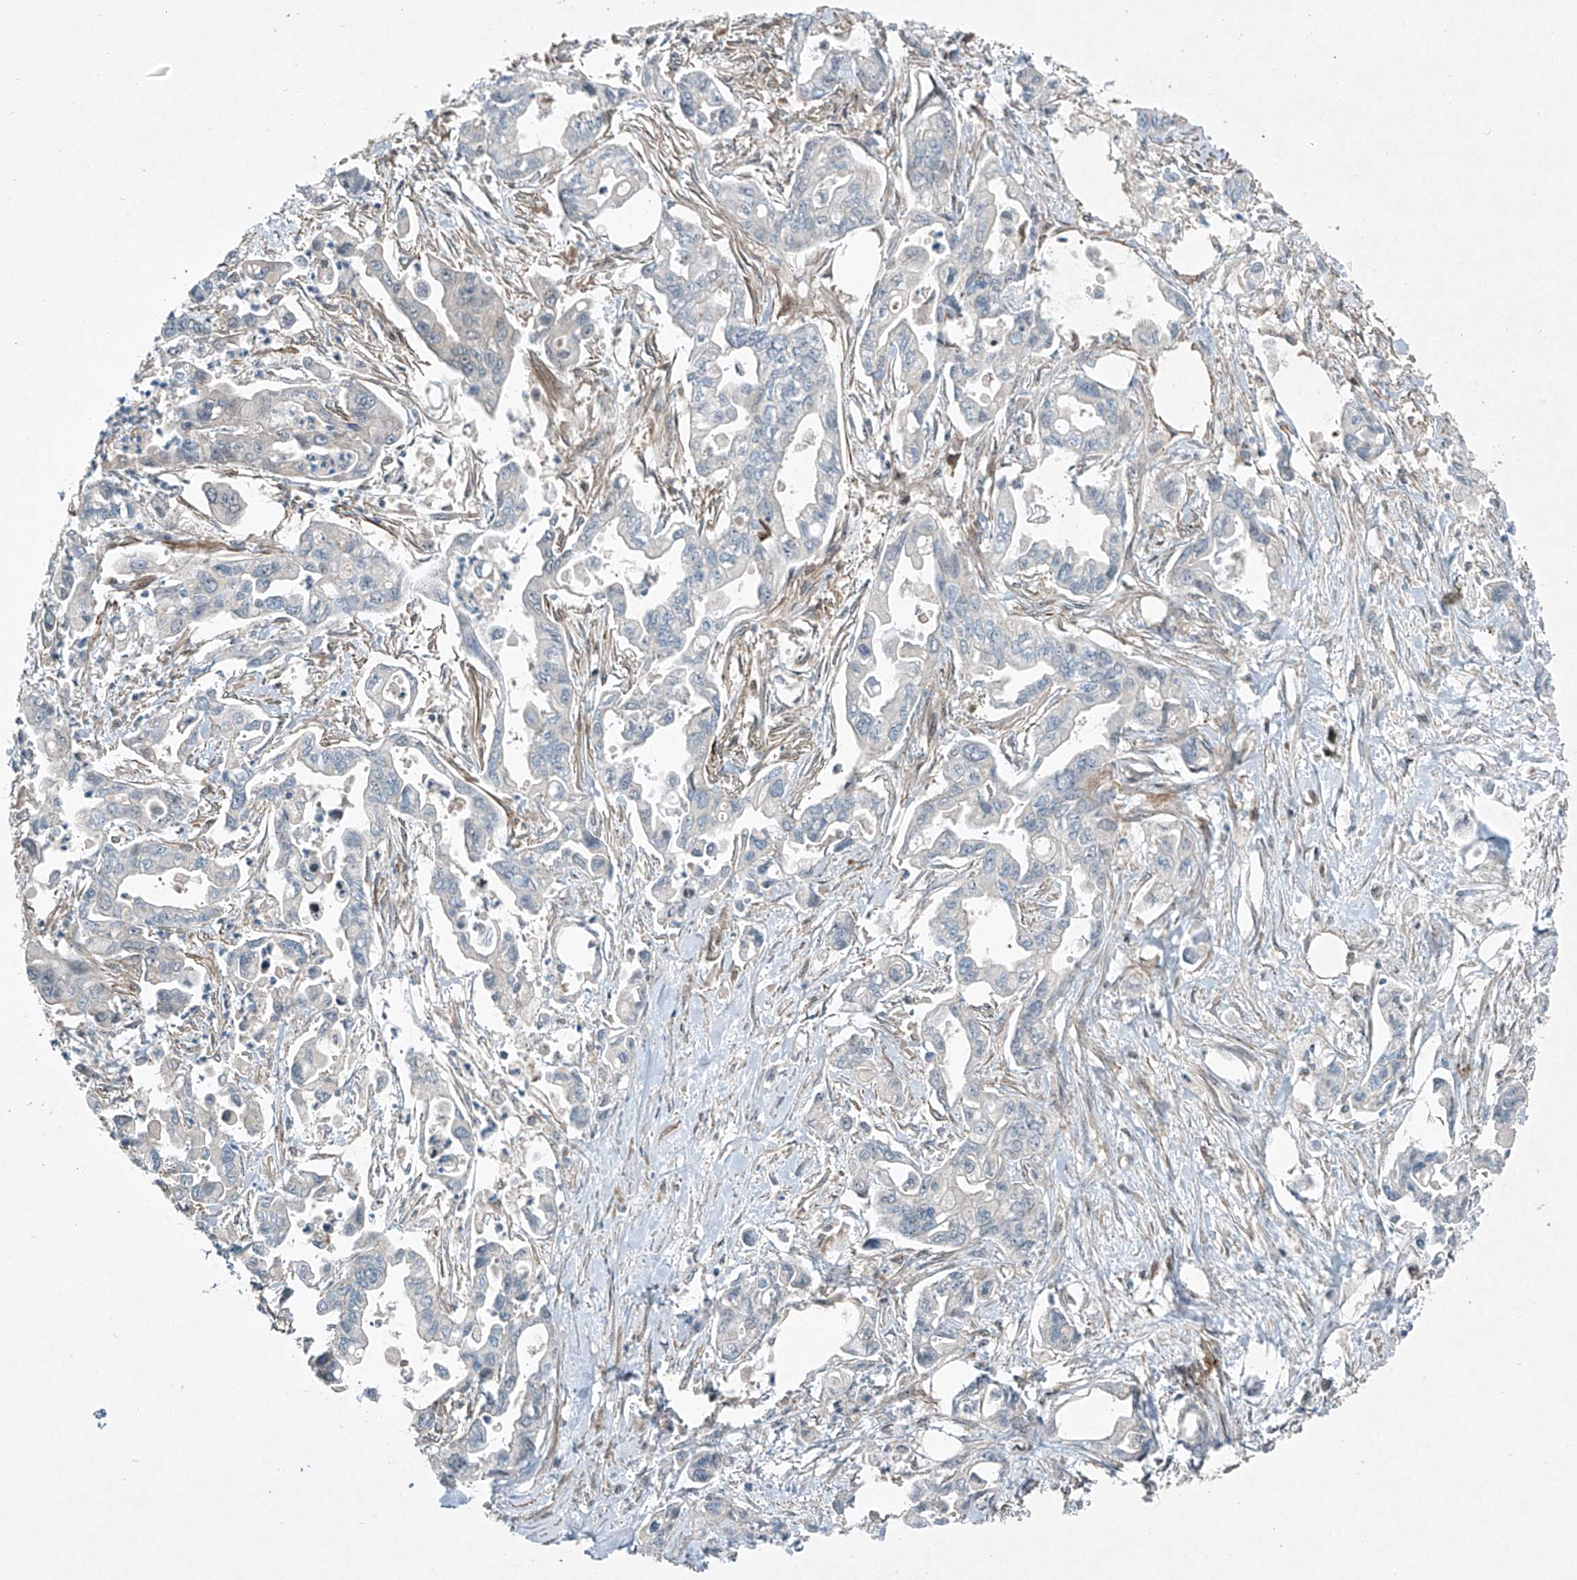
{"staining": {"intensity": "negative", "quantity": "none", "location": "none"}, "tissue": "pancreatic cancer", "cell_type": "Tumor cells", "image_type": "cancer", "snomed": [{"axis": "morphology", "description": "Adenocarcinoma, NOS"}, {"axis": "topography", "description": "Pancreas"}], "caption": "IHC micrograph of adenocarcinoma (pancreatic) stained for a protein (brown), which reveals no staining in tumor cells.", "gene": "PPCS", "patient": {"sex": "male", "age": 70}}